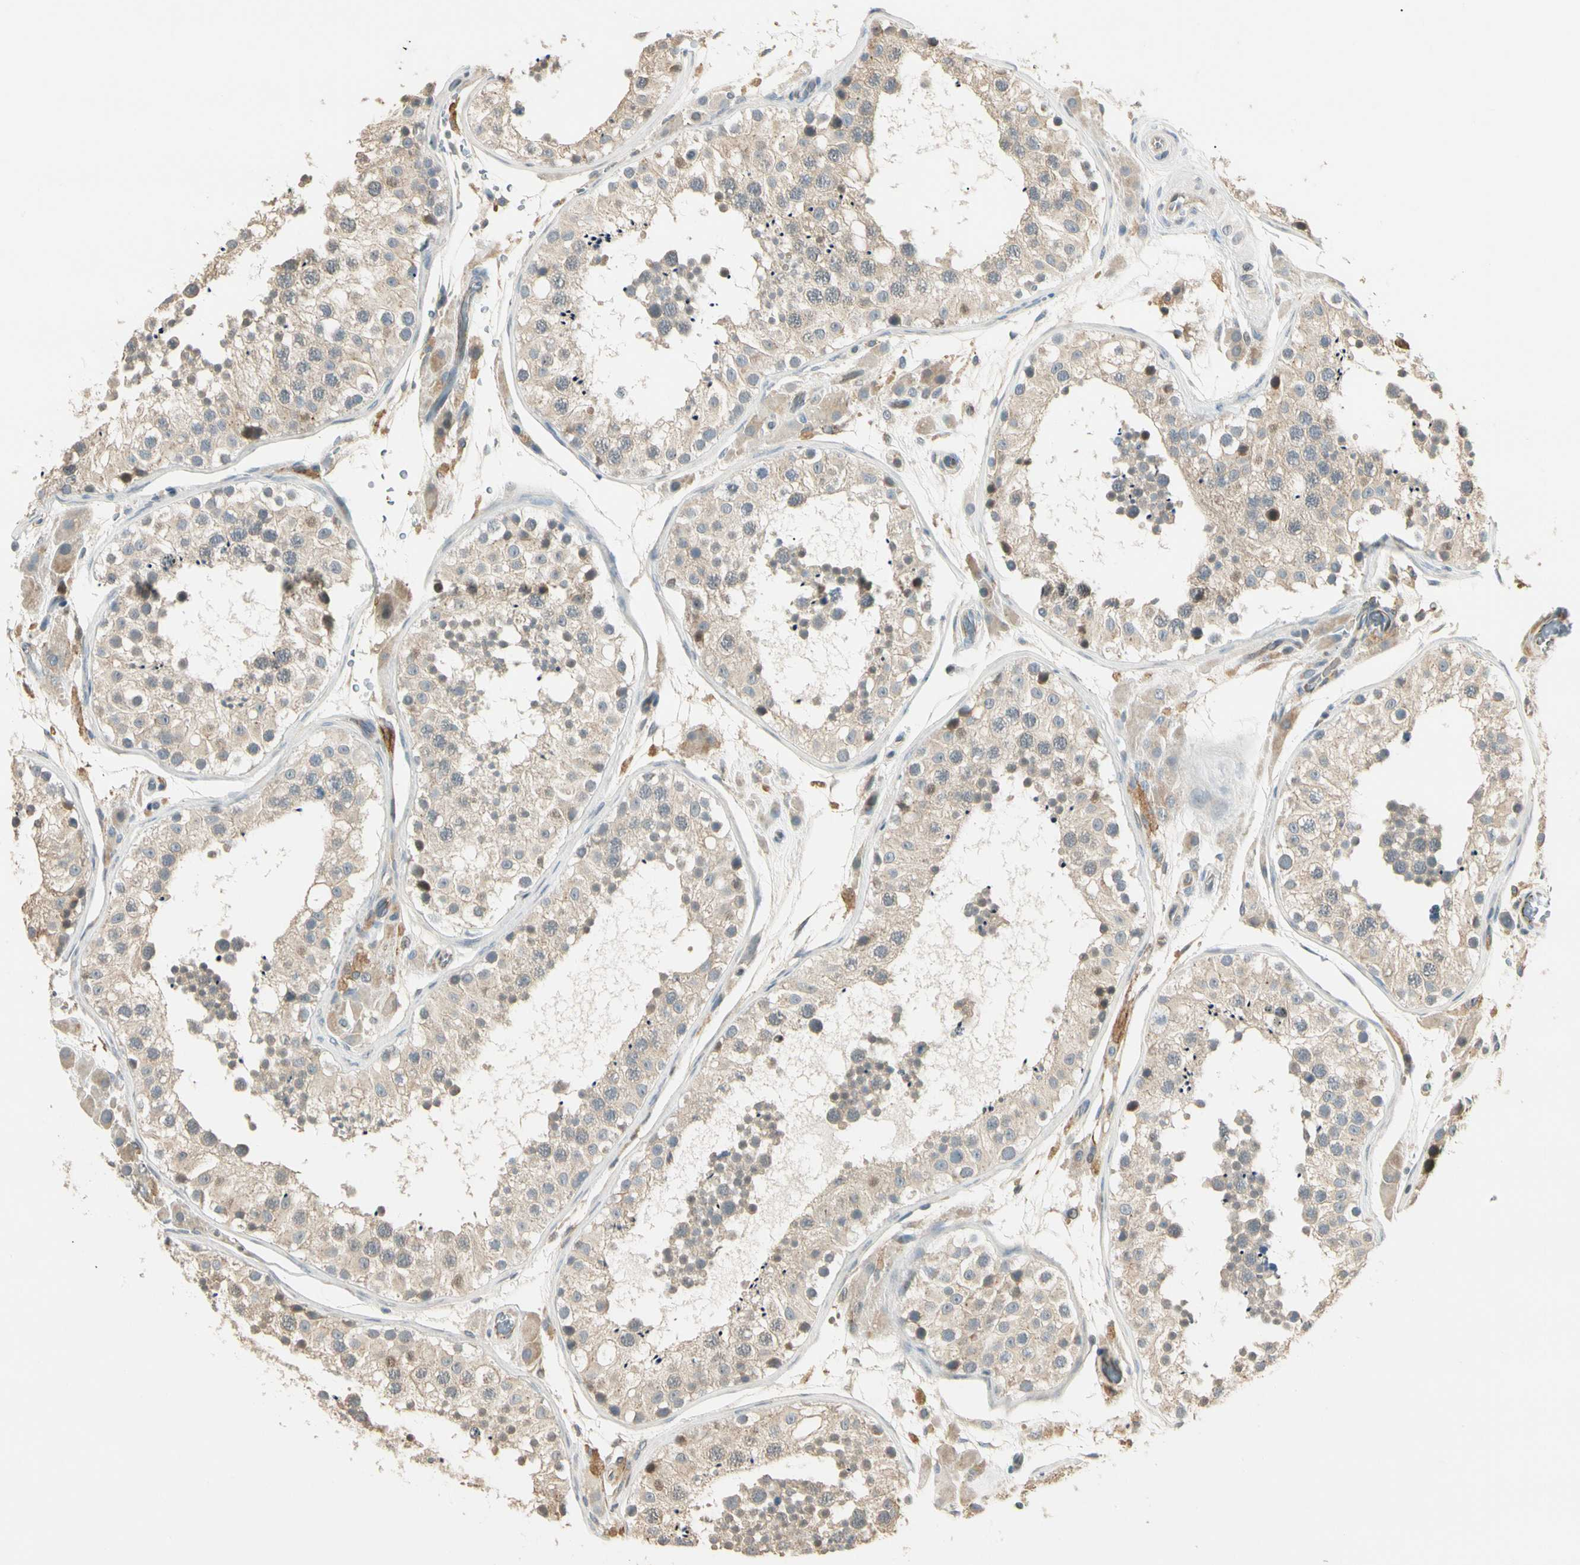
{"staining": {"intensity": "weak", "quantity": ">75%", "location": "cytoplasmic/membranous"}, "tissue": "testis", "cell_type": "Cells in seminiferous ducts", "image_type": "normal", "snomed": [{"axis": "morphology", "description": "Normal tissue, NOS"}, {"axis": "topography", "description": "Testis"}, {"axis": "topography", "description": "Epididymis"}], "caption": "Protein positivity by immunohistochemistry (IHC) reveals weak cytoplasmic/membranous expression in approximately >75% of cells in seminiferous ducts in unremarkable testis.", "gene": "P3H2", "patient": {"sex": "male", "age": 26}}